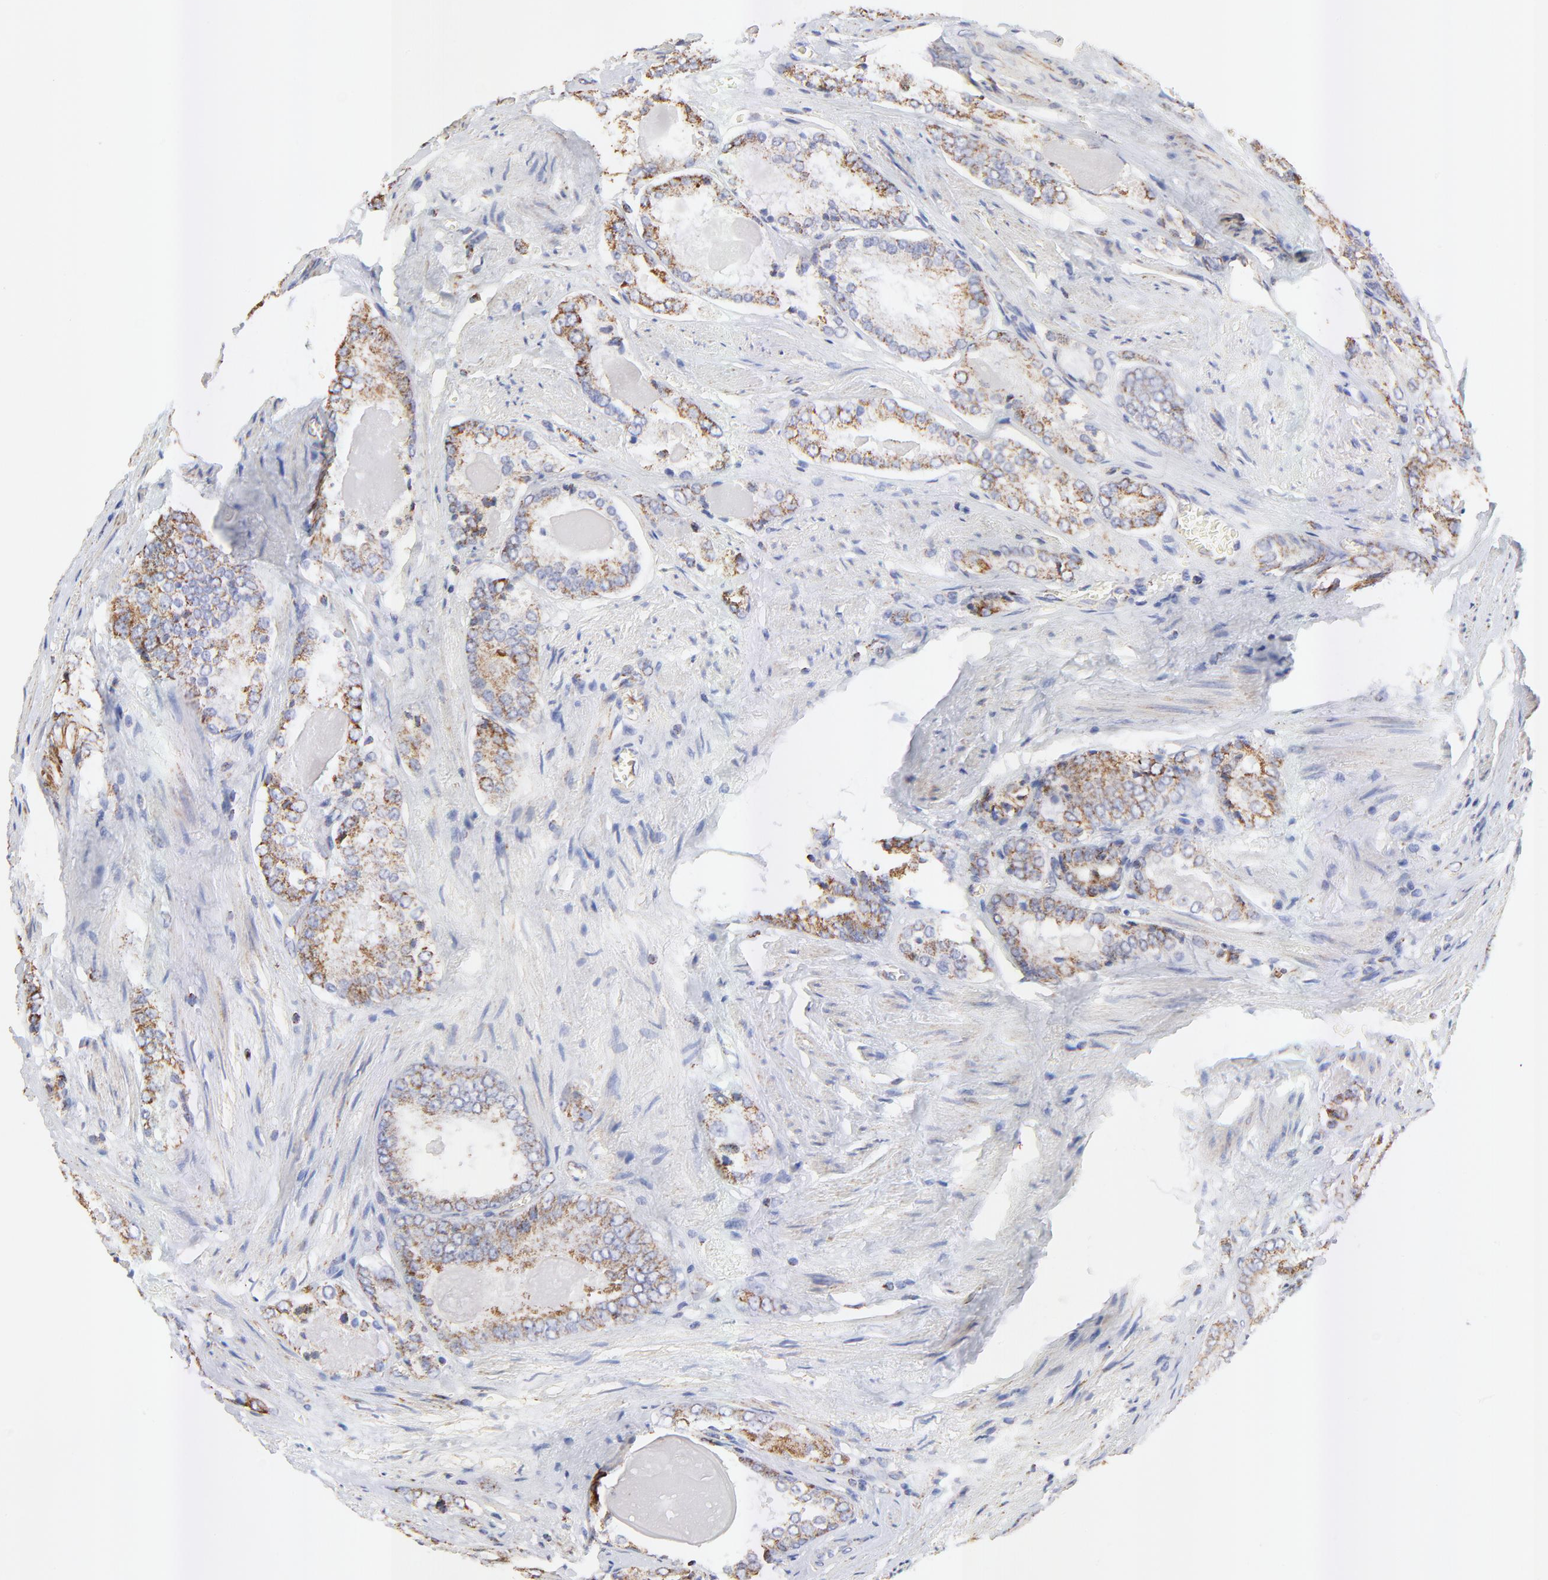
{"staining": {"intensity": "moderate", "quantity": ">75%", "location": "cytoplasmic/membranous"}, "tissue": "prostate cancer", "cell_type": "Tumor cells", "image_type": "cancer", "snomed": [{"axis": "morphology", "description": "Adenocarcinoma, Medium grade"}, {"axis": "topography", "description": "Prostate"}], "caption": "Immunohistochemistry (IHC) (DAB (3,3'-diaminobenzidine)) staining of prostate medium-grade adenocarcinoma shows moderate cytoplasmic/membranous protein positivity in about >75% of tumor cells.", "gene": "COX4I1", "patient": {"sex": "male", "age": 60}}